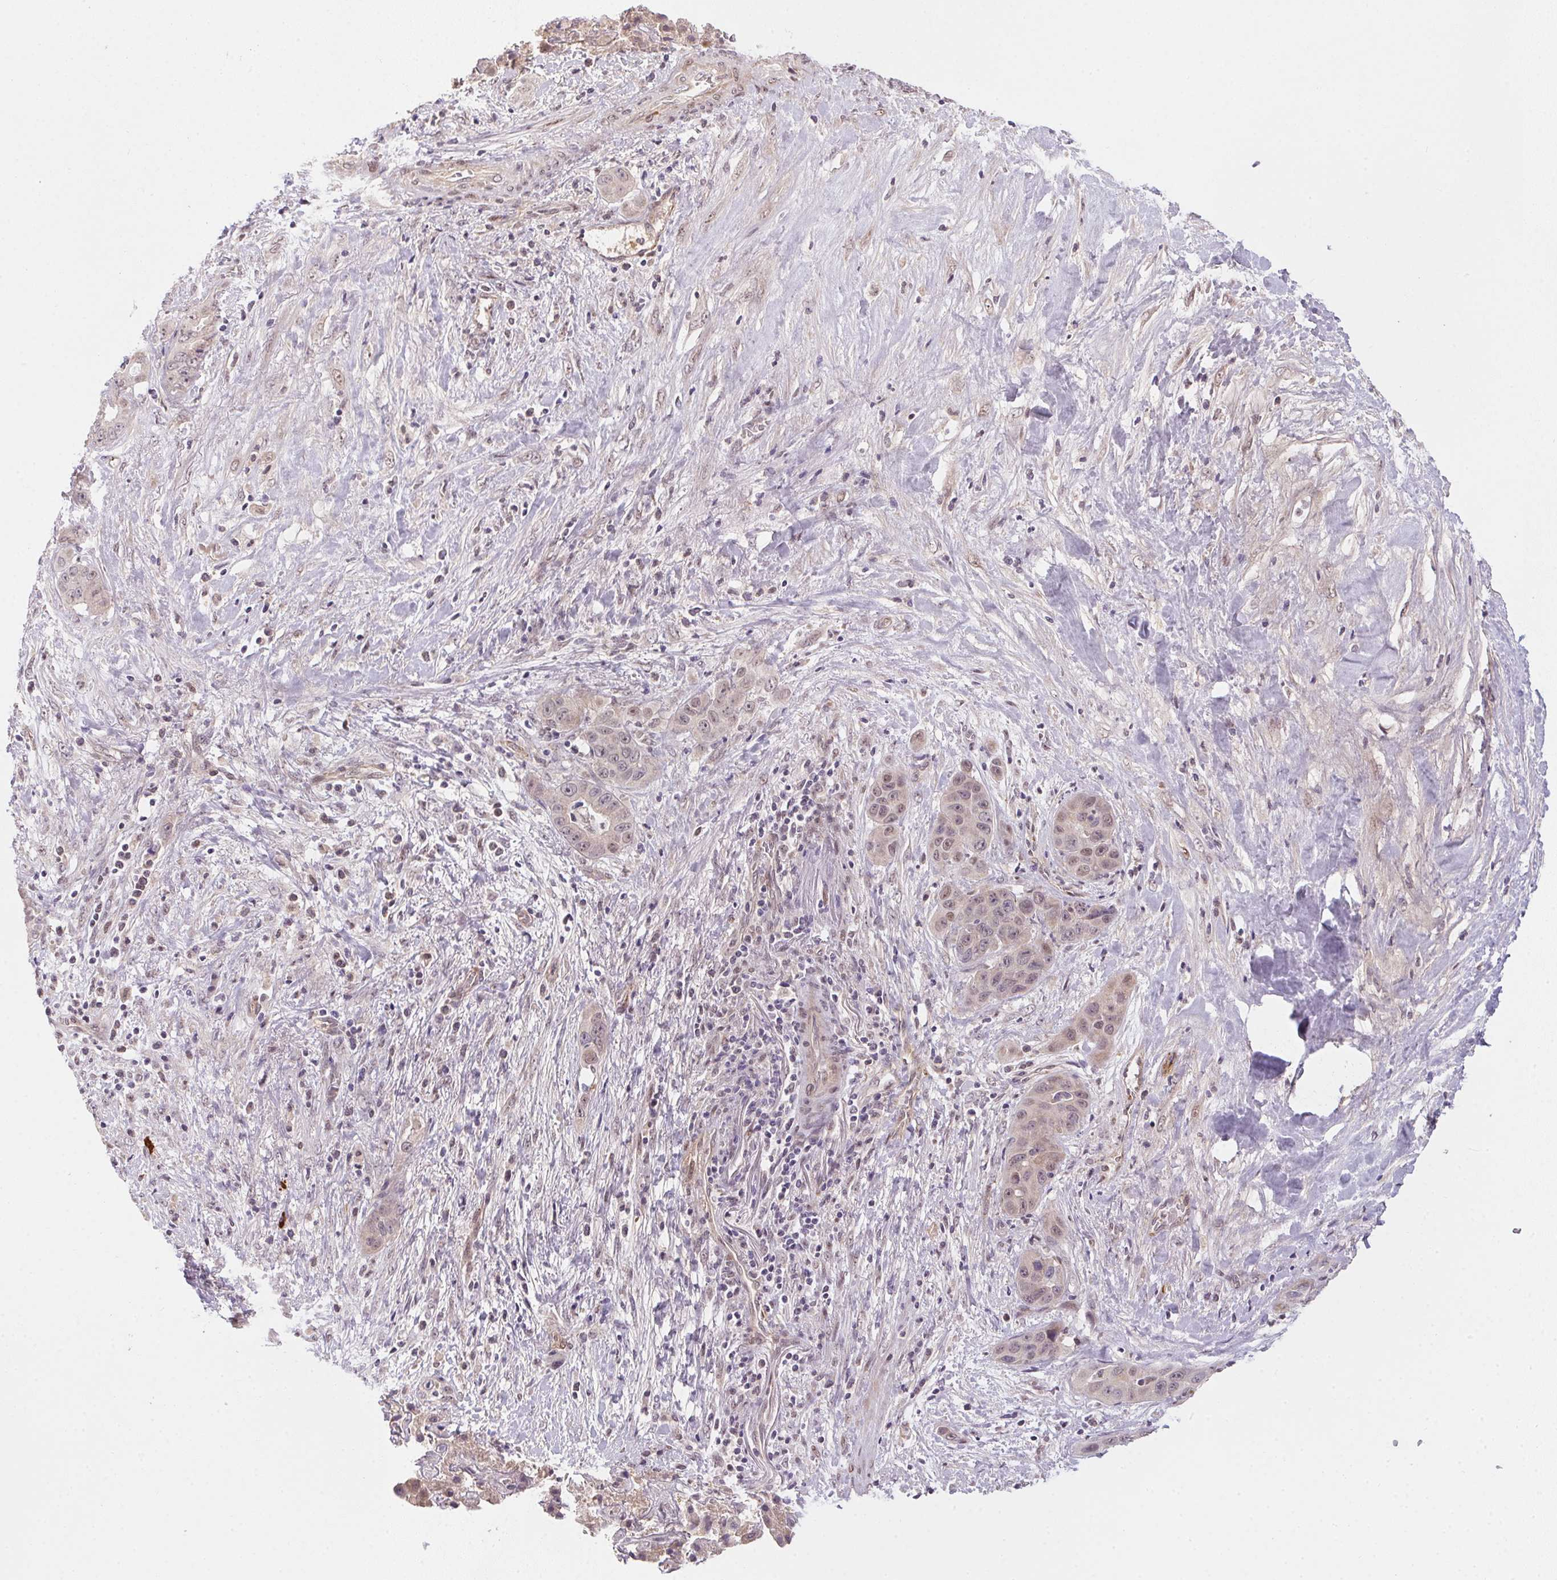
{"staining": {"intensity": "weak", "quantity": "25%-75%", "location": "nuclear"}, "tissue": "liver cancer", "cell_type": "Tumor cells", "image_type": "cancer", "snomed": [{"axis": "morphology", "description": "Cholangiocarcinoma"}, {"axis": "topography", "description": "Liver"}], "caption": "This image shows liver cancer (cholangiocarcinoma) stained with IHC to label a protein in brown. The nuclear of tumor cells show weak positivity for the protein. Nuclei are counter-stained blue.", "gene": "CFAP92", "patient": {"sex": "female", "age": 52}}